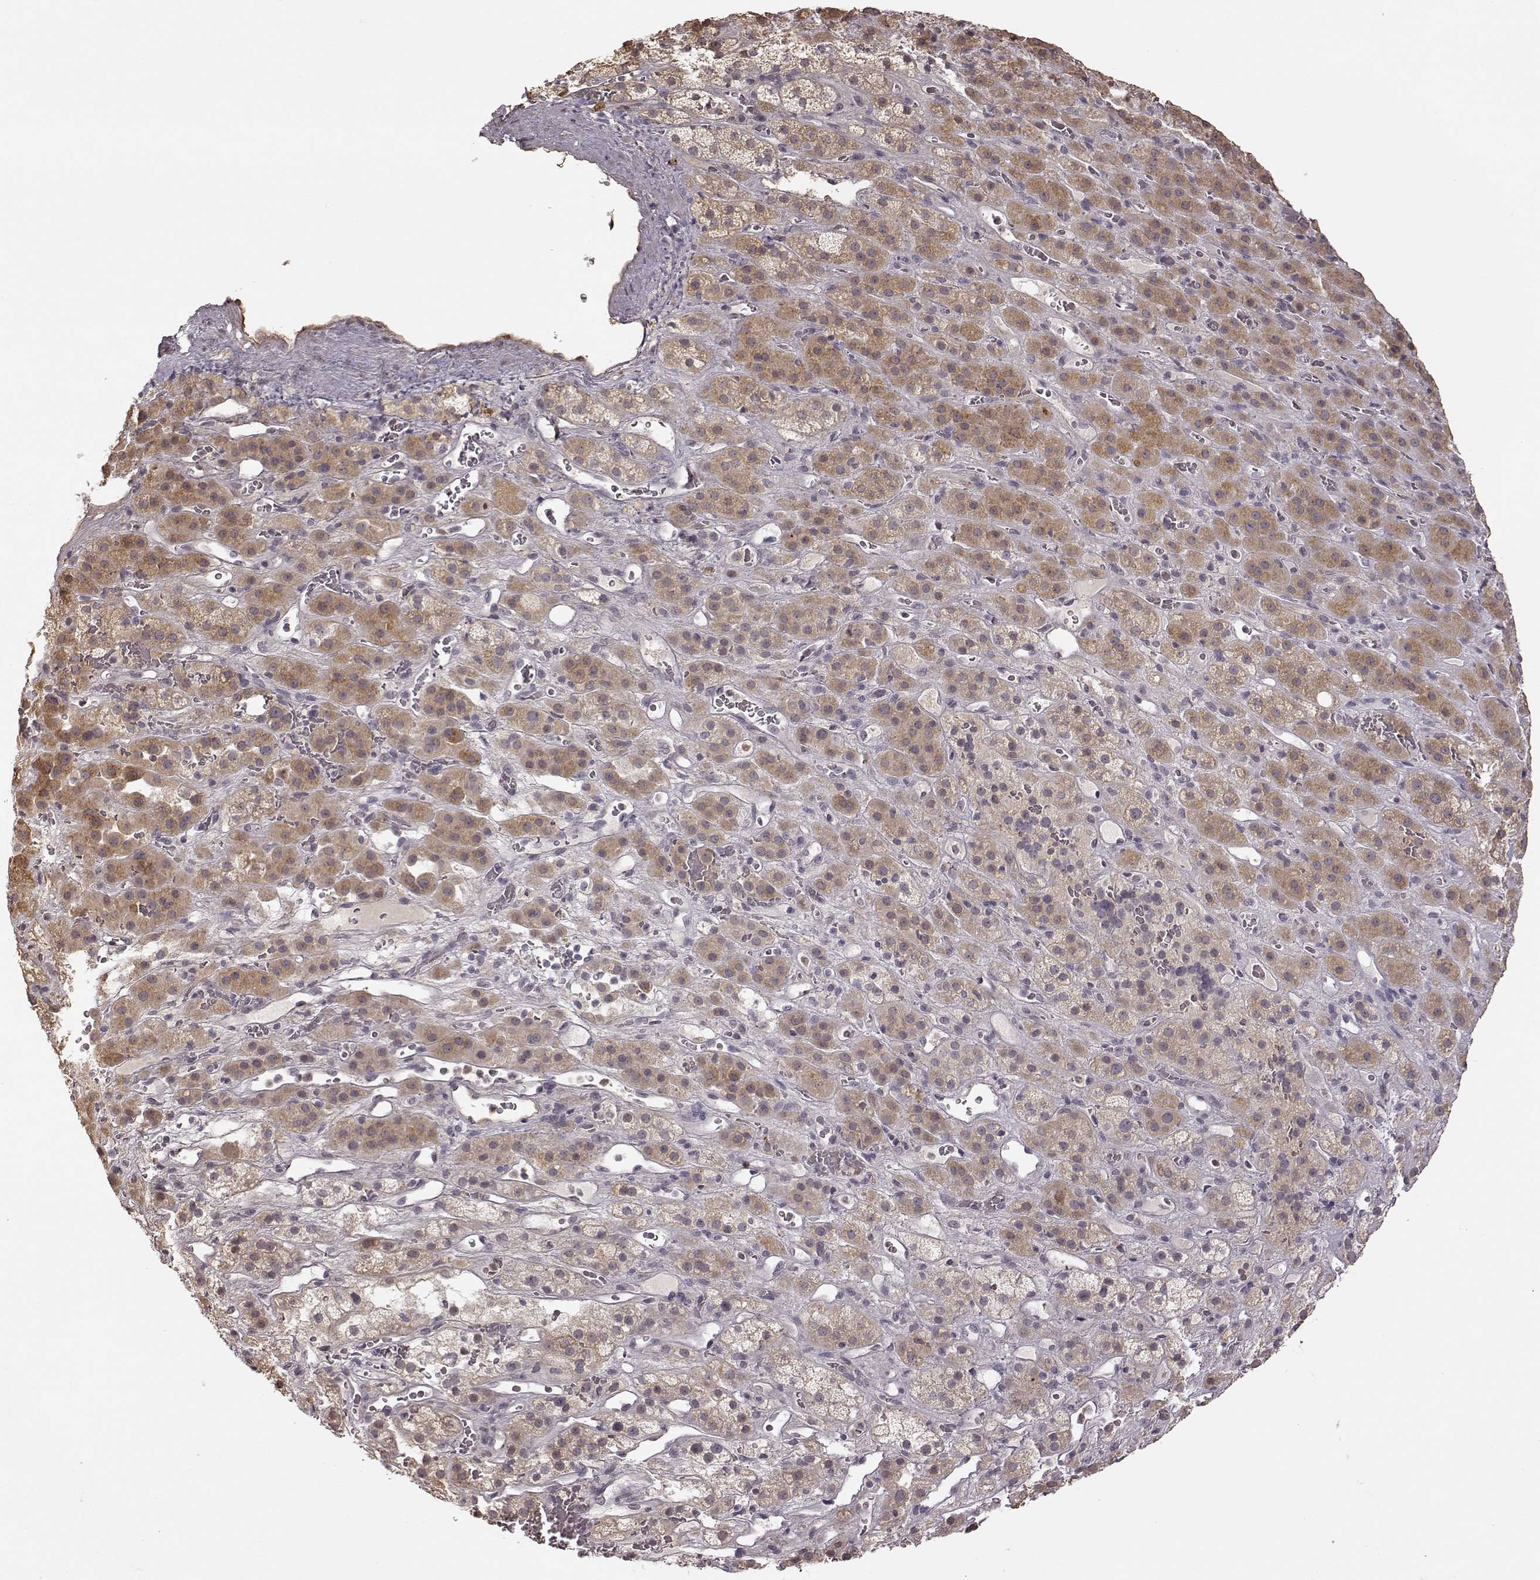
{"staining": {"intensity": "moderate", "quantity": "25%-75%", "location": "cytoplasmic/membranous"}, "tissue": "adrenal gland", "cell_type": "Glandular cells", "image_type": "normal", "snomed": [{"axis": "morphology", "description": "Normal tissue, NOS"}, {"axis": "topography", "description": "Adrenal gland"}], "caption": "Unremarkable adrenal gland demonstrates moderate cytoplasmic/membranous staining in about 25%-75% of glandular cells.", "gene": "CRB1", "patient": {"sex": "male", "age": 57}}